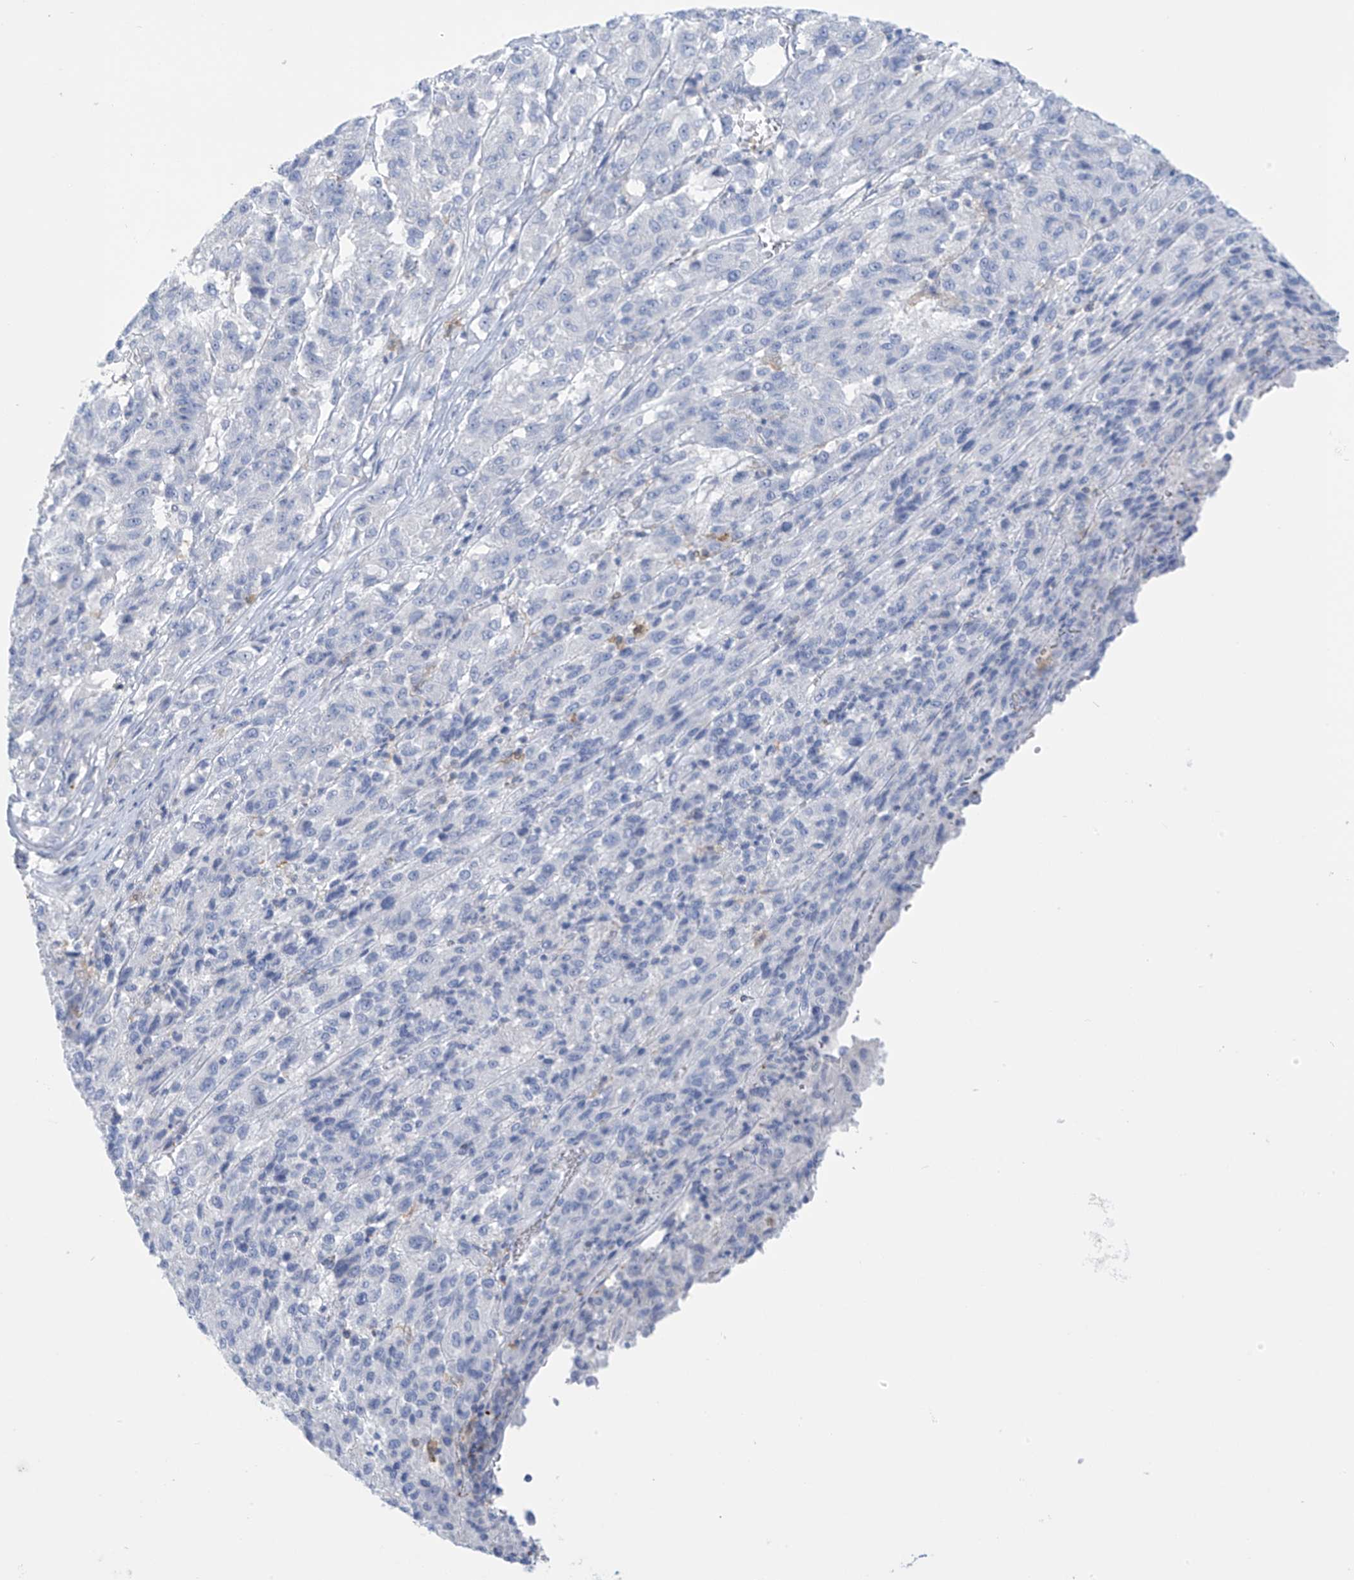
{"staining": {"intensity": "negative", "quantity": "none", "location": "none"}, "tissue": "melanoma", "cell_type": "Tumor cells", "image_type": "cancer", "snomed": [{"axis": "morphology", "description": "Malignant melanoma, Metastatic site"}, {"axis": "topography", "description": "Lung"}], "caption": "A histopathology image of melanoma stained for a protein demonstrates no brown staining in tumor cells. (Stains: DAB (3,3'-diaminobenzidine) IHC with hematoxylin counter stain, Microscopy: brightfield microscopy at high magnification).", "gene": "TRMT2B", "patient": {"sex": "male", "age": 64}}